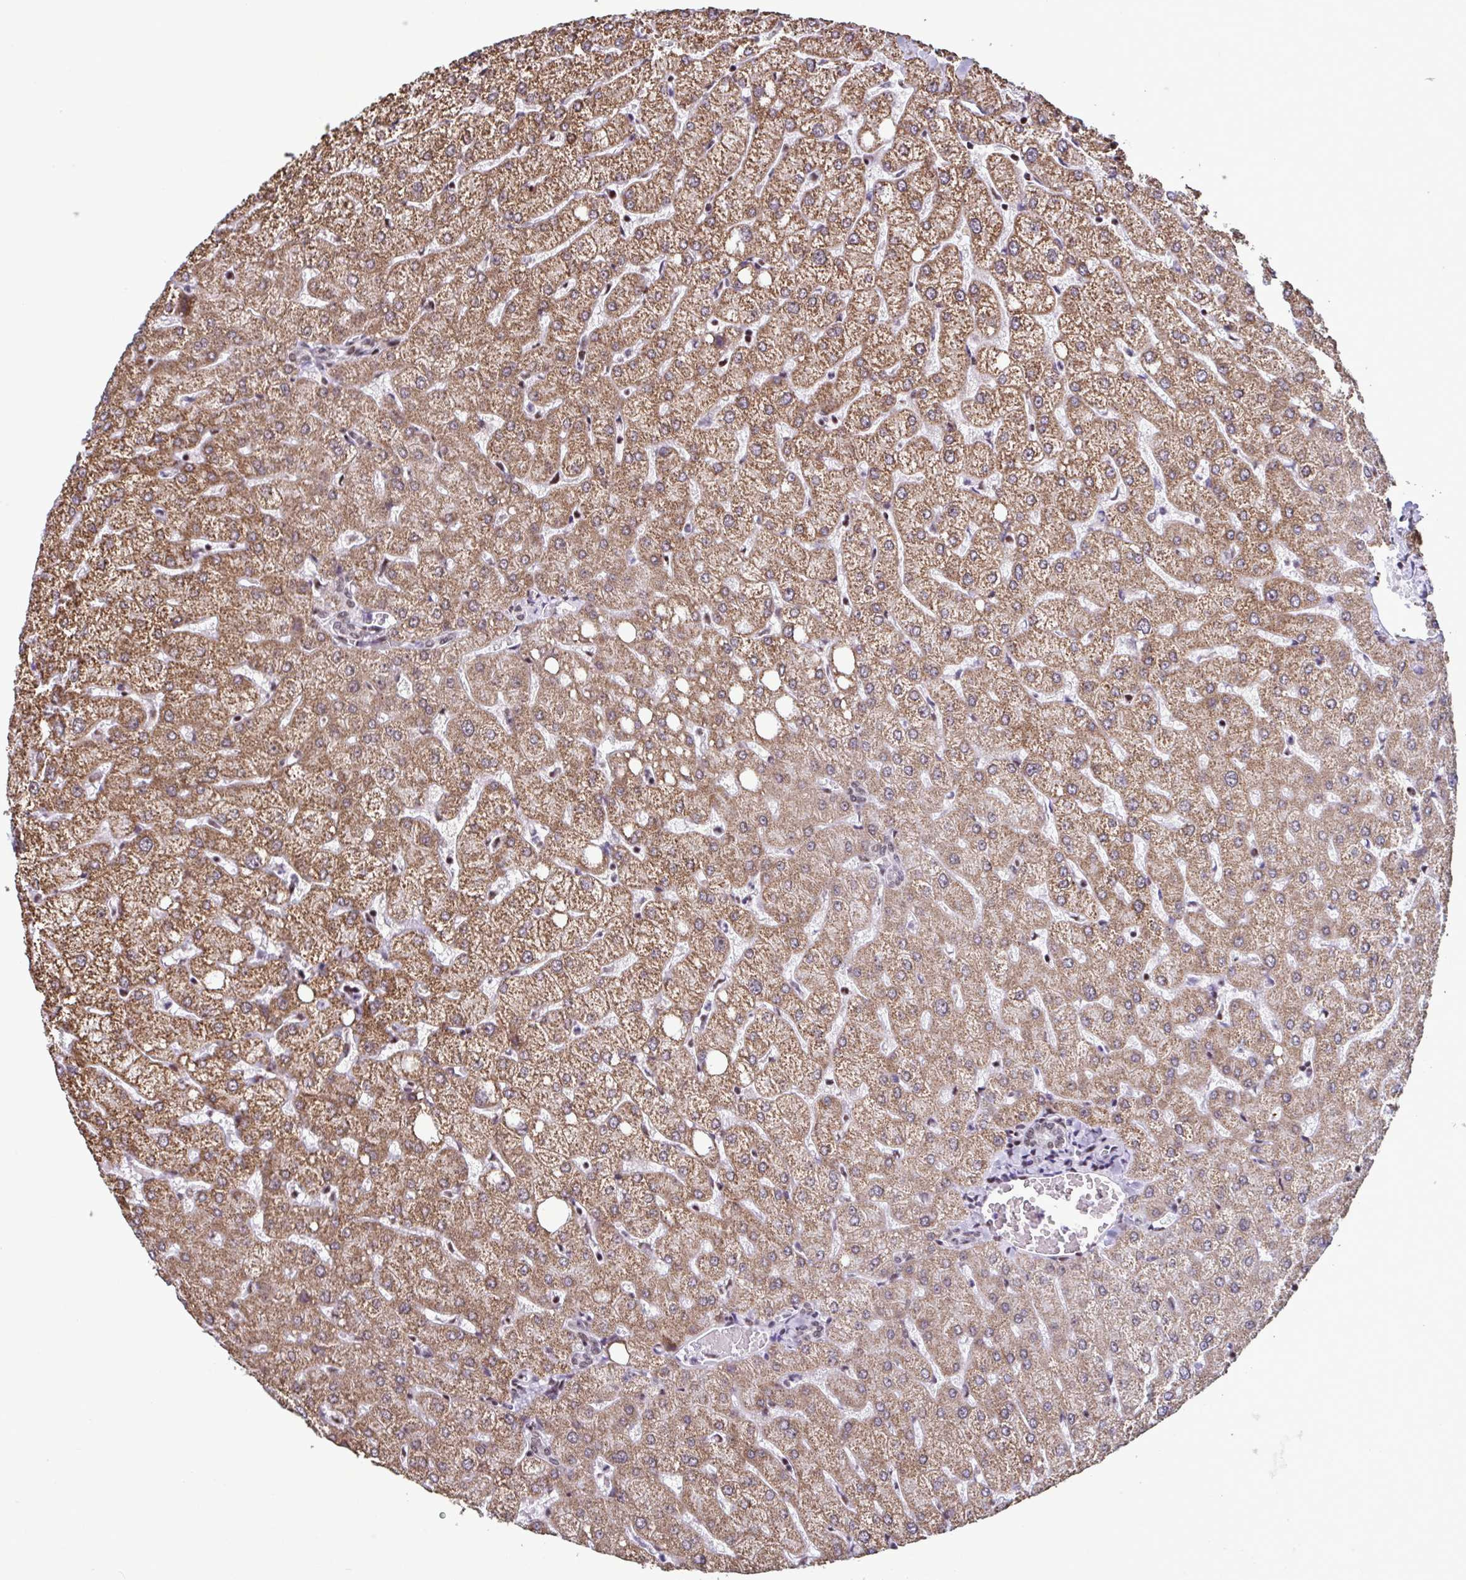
{"staining": {"intensity": "weak", "quantity": "<25%", "location": "nuclear"}, "tissue": "liver", "cell_type": "Cholangiocytes", "image_type": "normal", "snomed": [{"axis": "morphology", "description": "Normal tissue, NOS"}, {"axis": "topography", "description": "Liver"}], "caption": "Cholangiocytes show no significant protein positivity in unremarkable liver.", "gene": "TIMM21", "patient": {"sex": "female", "age": 54}}